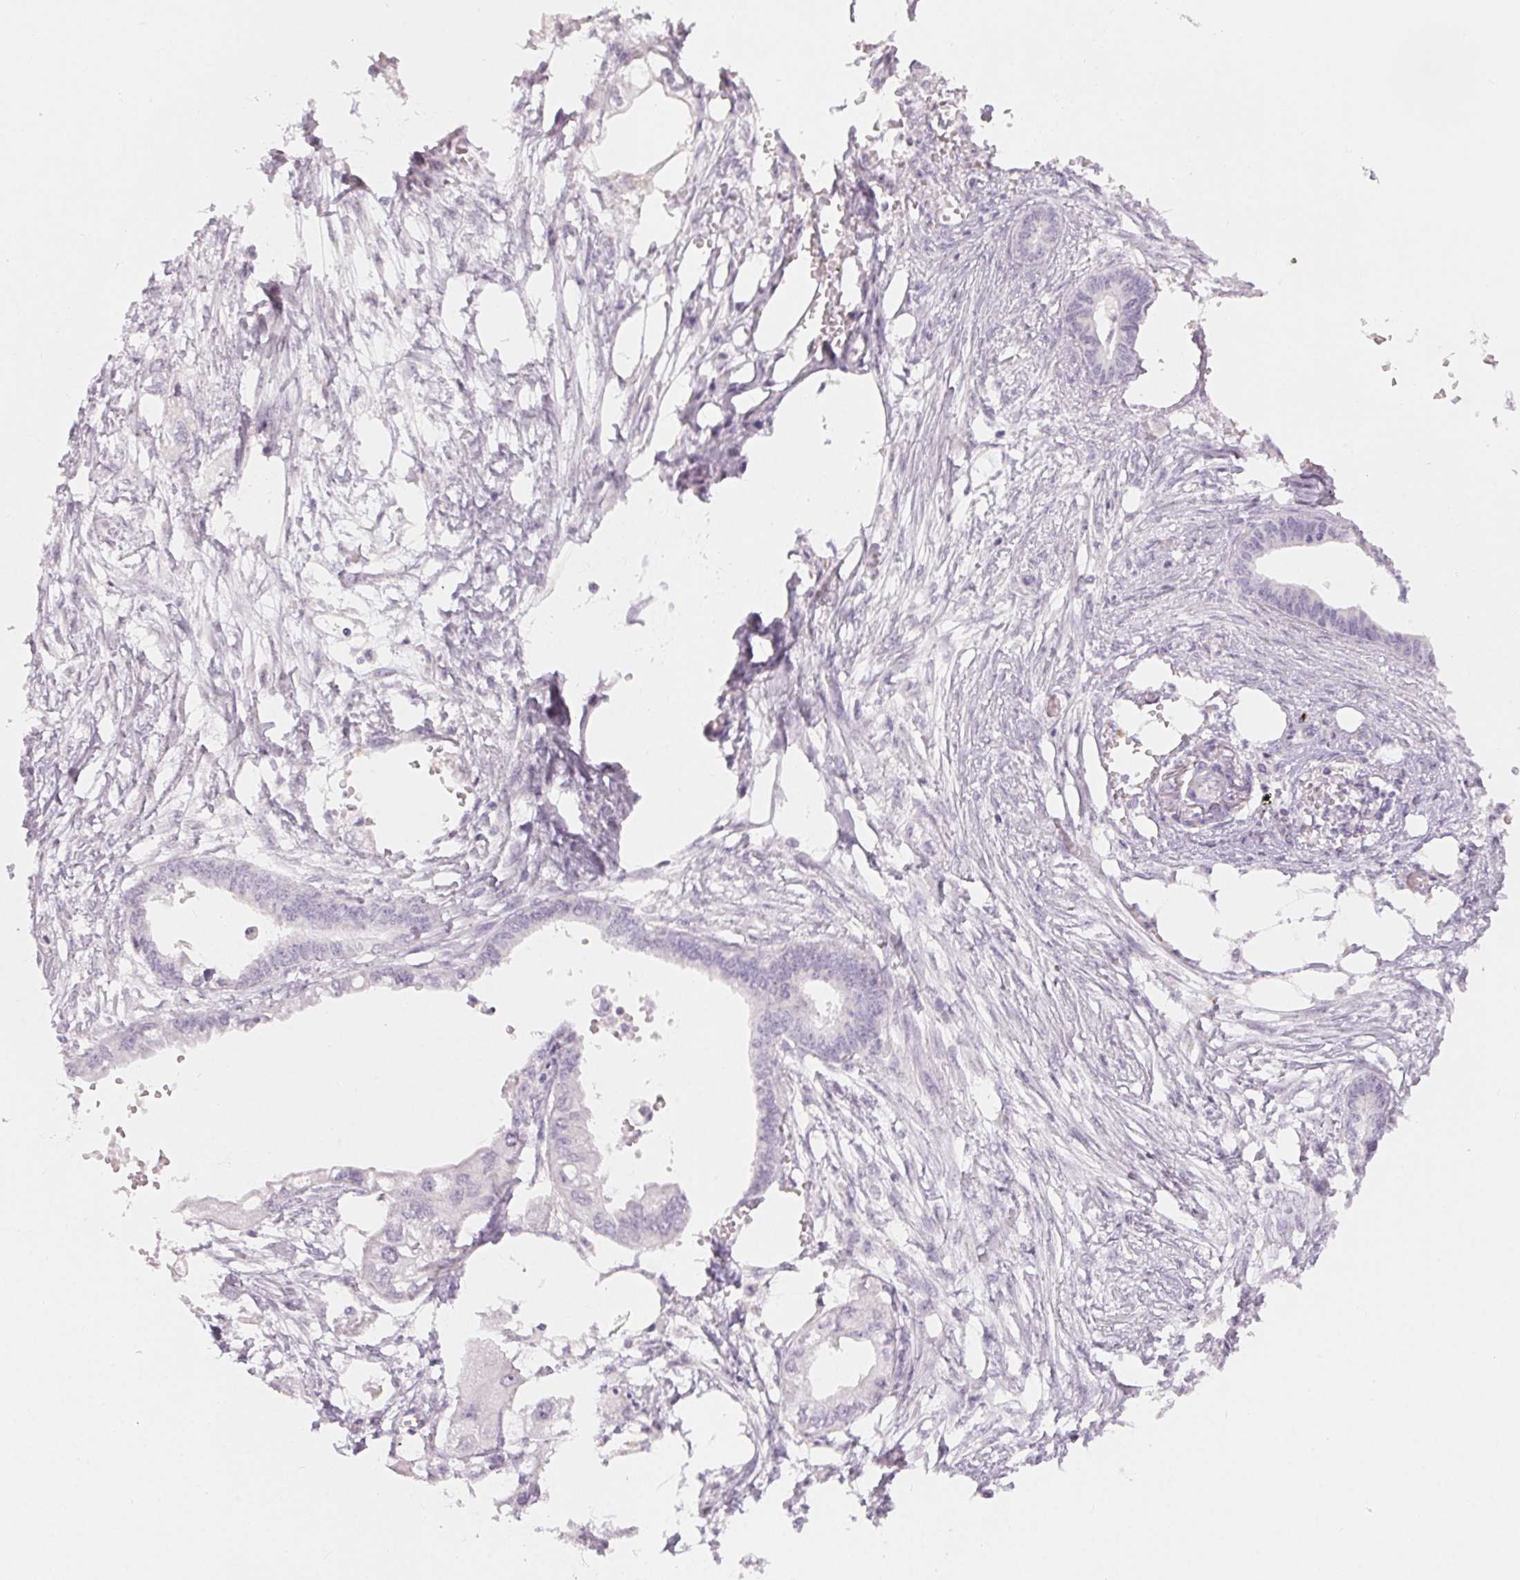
{"staining": {"intensity": "negative", "quantity": "none", "location": "none"}, "tissue": "endometrial cancer", "cell_type": "Tumor cells", "image_type": "cancer", "snomed": [{"axis": "morphology", "description": "Adenocarcinoma, NOS"}, {"axis": "morphology", "description": "Adenocarcinoma, metastatic, NOS"}, {"axis": "topography", "description": "Adipose tissue"}, {"axis": "topography", "description": "Endometrium"}], "caption": "A high-resolution photomicrograph shows immunohistochemistry staining of endometrial cancer, which demonstrates no significant staining in tumor cells.", "gene": "MIOX", "patient": {"sex": "female", "age": 67}}